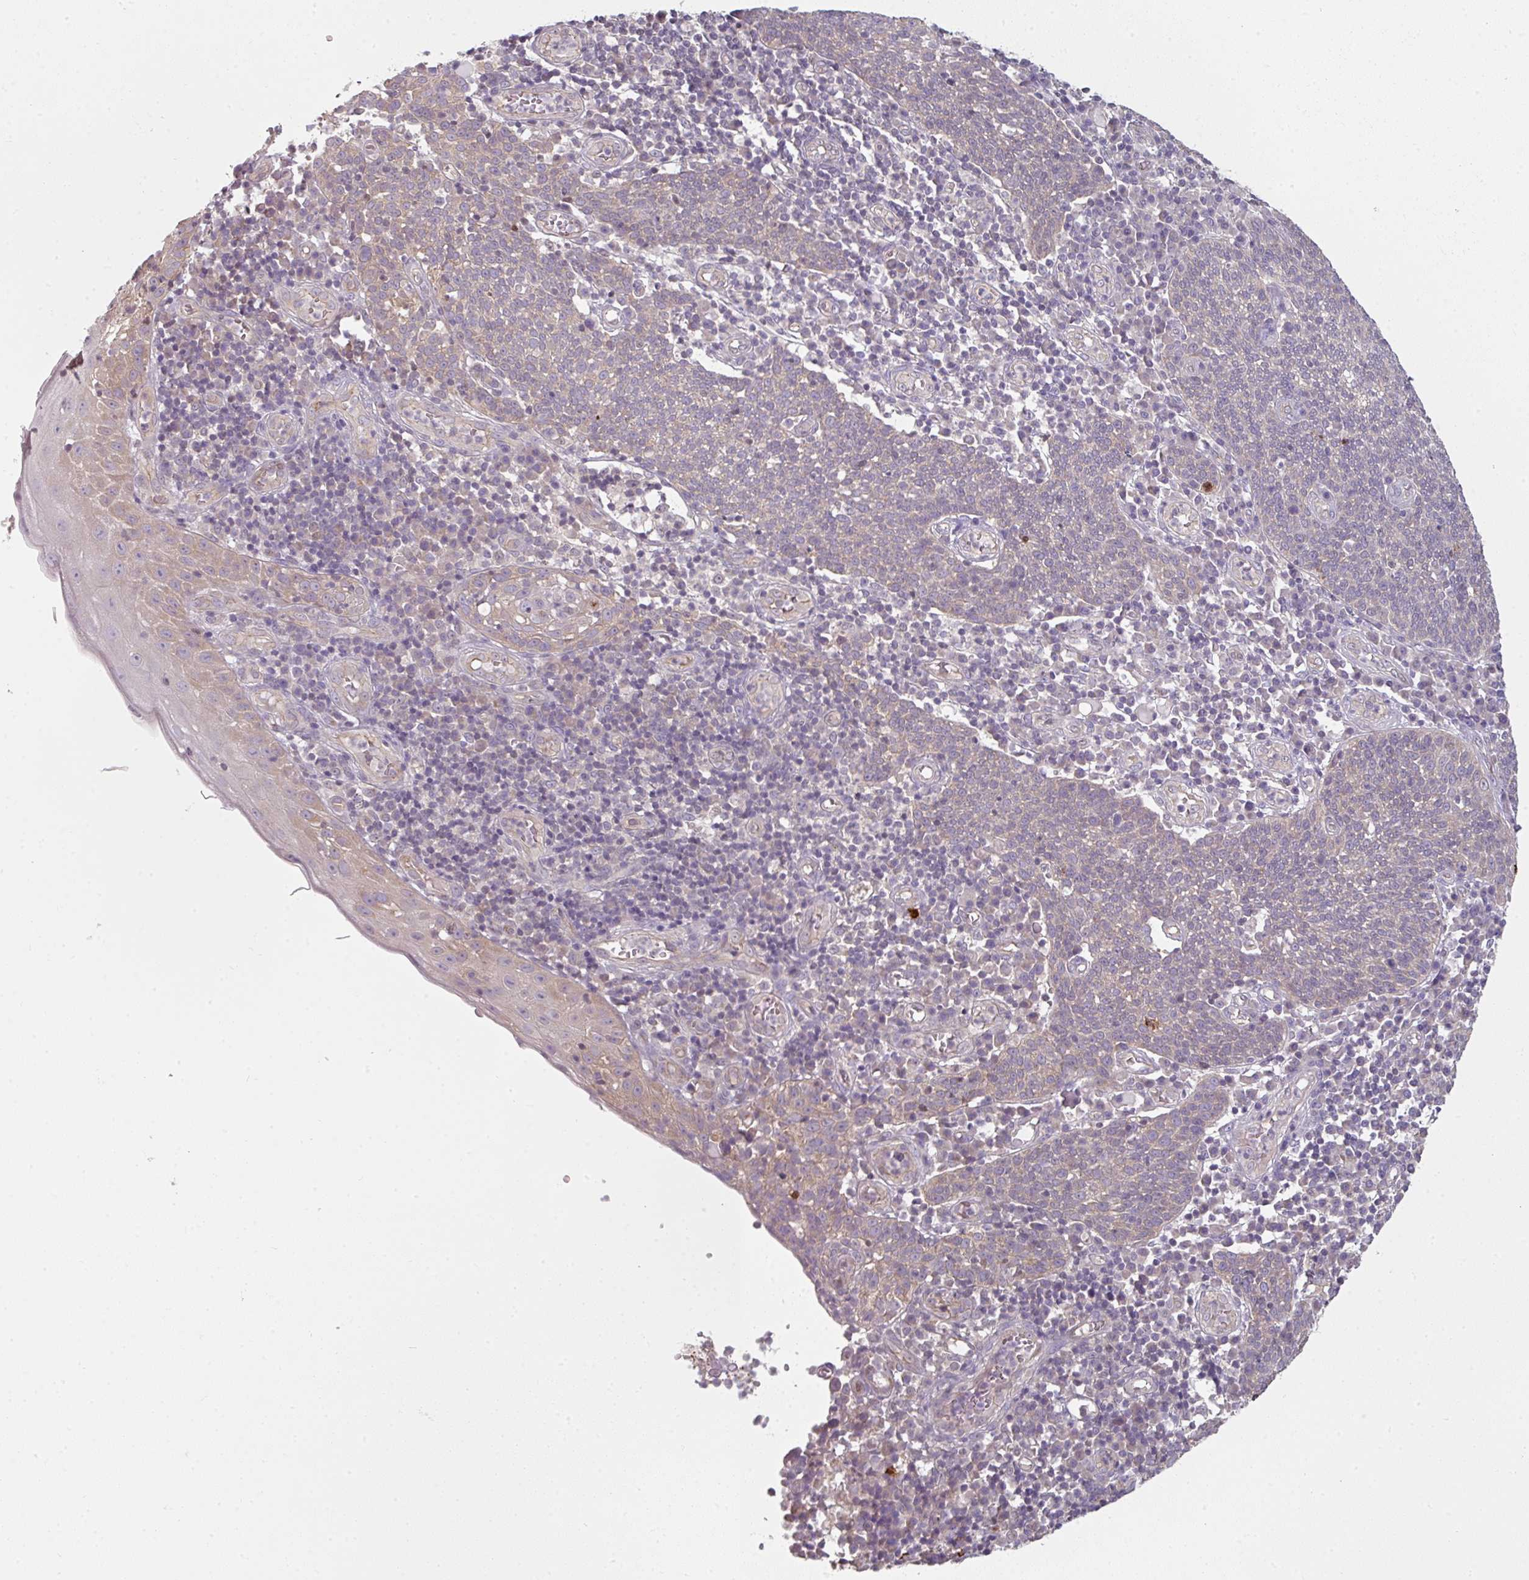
{"staining": {"intensity": "weak", "quantity": "<25%", "location": "cytoplasmic/membranous"}, "tissue": "cervical cancer", "cell_type": "Tumor cells", "image_type": "cancer", "snomed": [{"axis": "morphology", "description": "Squamous cell carcinoma, NOS"}, {"axis": "topography", "description": "Cervix"}], "caption": "An immunohistochemistry (IHC) photomicrograph of cervical cancer is shown. There is no staining in tumor cells of cervical cancer. (IHC, brightfield microscopy, high magnification).", "gene": "C19orf33", "patient": {"sex": "female", "age": 34}}